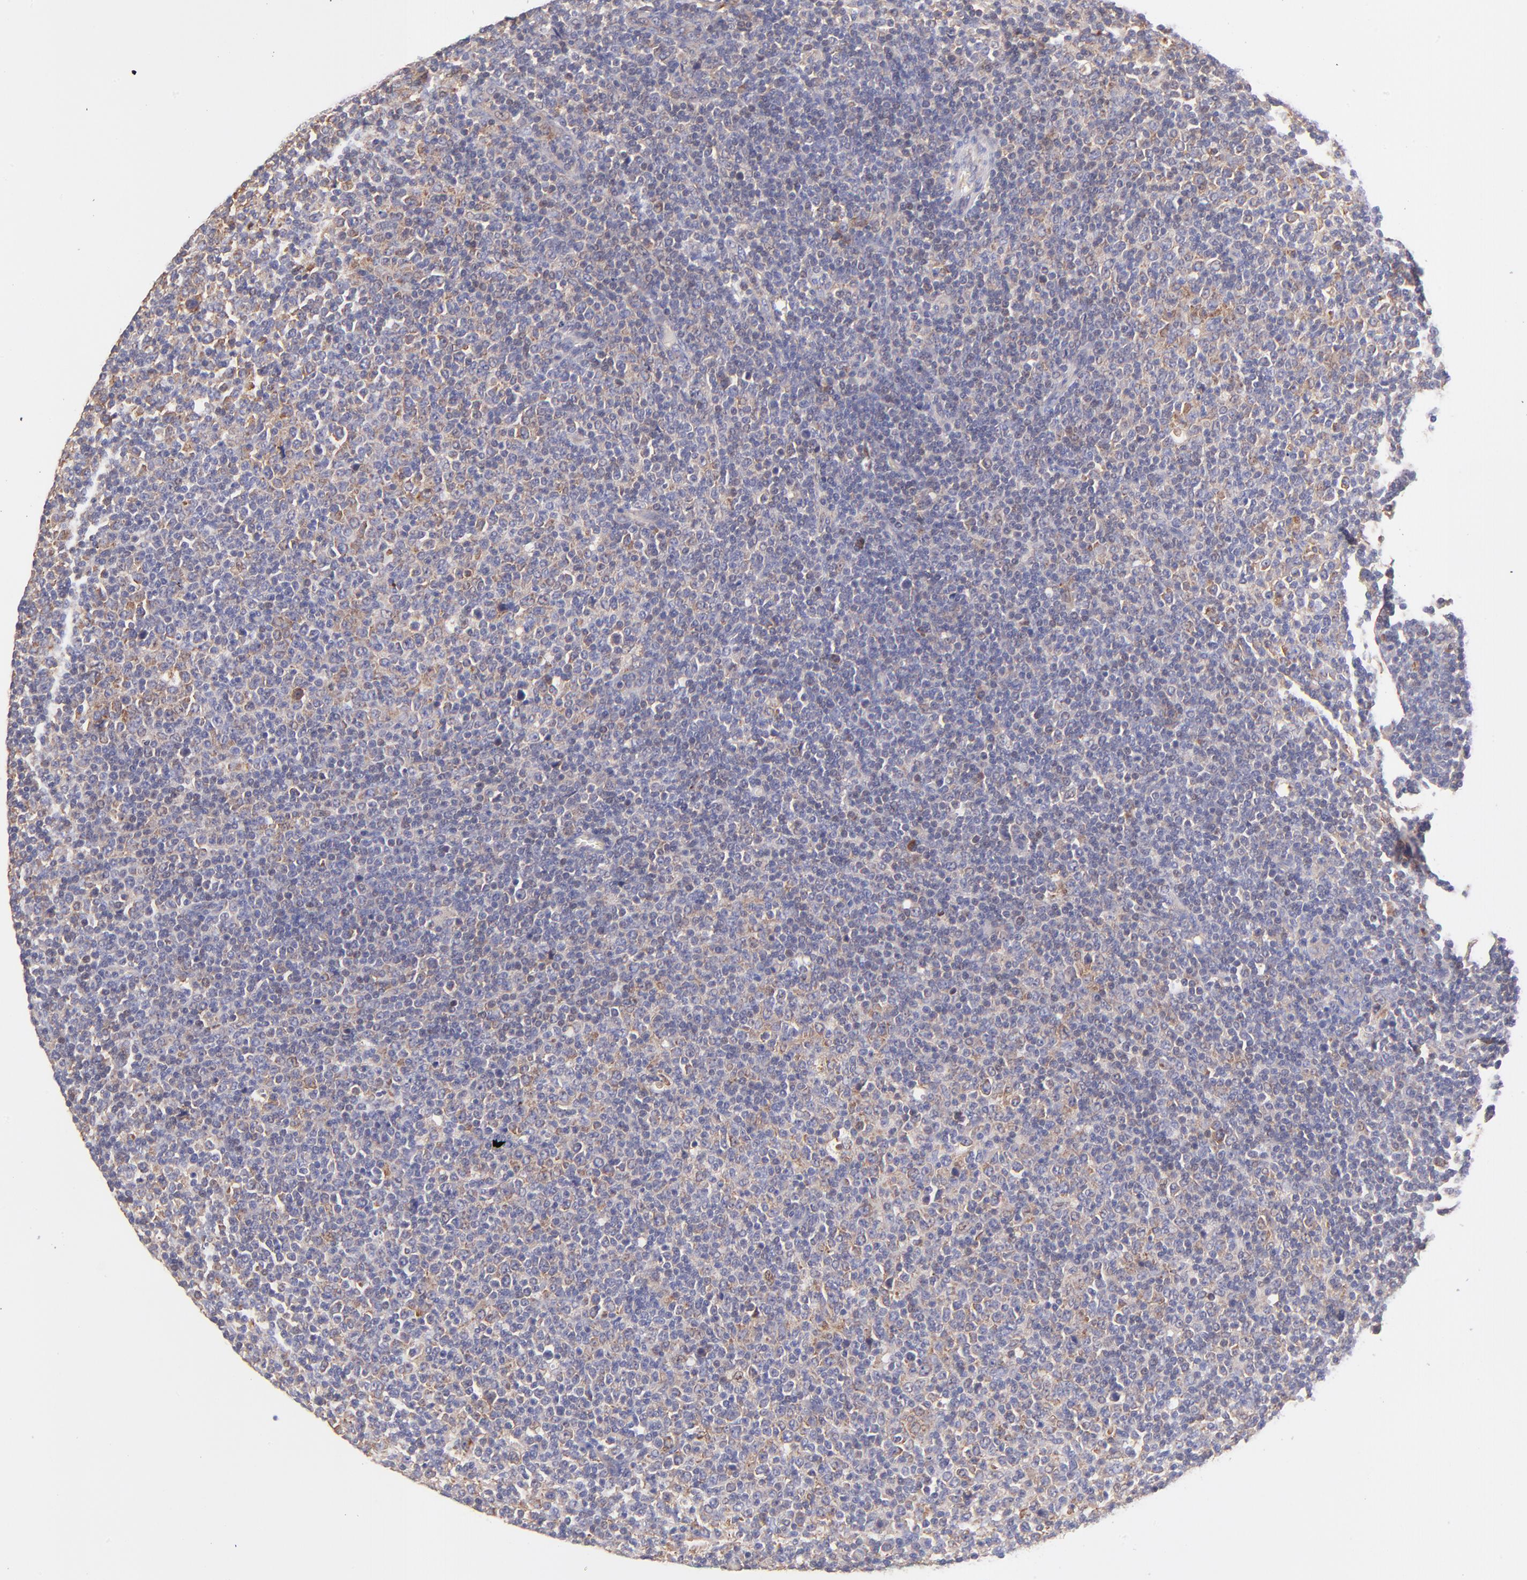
{"staining": {"intensity": "weak", "quantity": "<25%", "location": "cytoplasmic/membranous"}, "tissue": "lymphoma", "cell_type": "Tumor cells", "image_type": "cancer", "snomed": [{"axis": "morphology", "description": "Malignant lymphoma, non-Hodgkin's type, Low grade"}, {"axis": "topography", "description": "Lymph node"}], "caption": "DAB immunohistochemical staining of lymphoma demonstrates no significant expression in tumor cells.", "gene": "RPL11", "patient": {"sex": "male", "age": 70}}